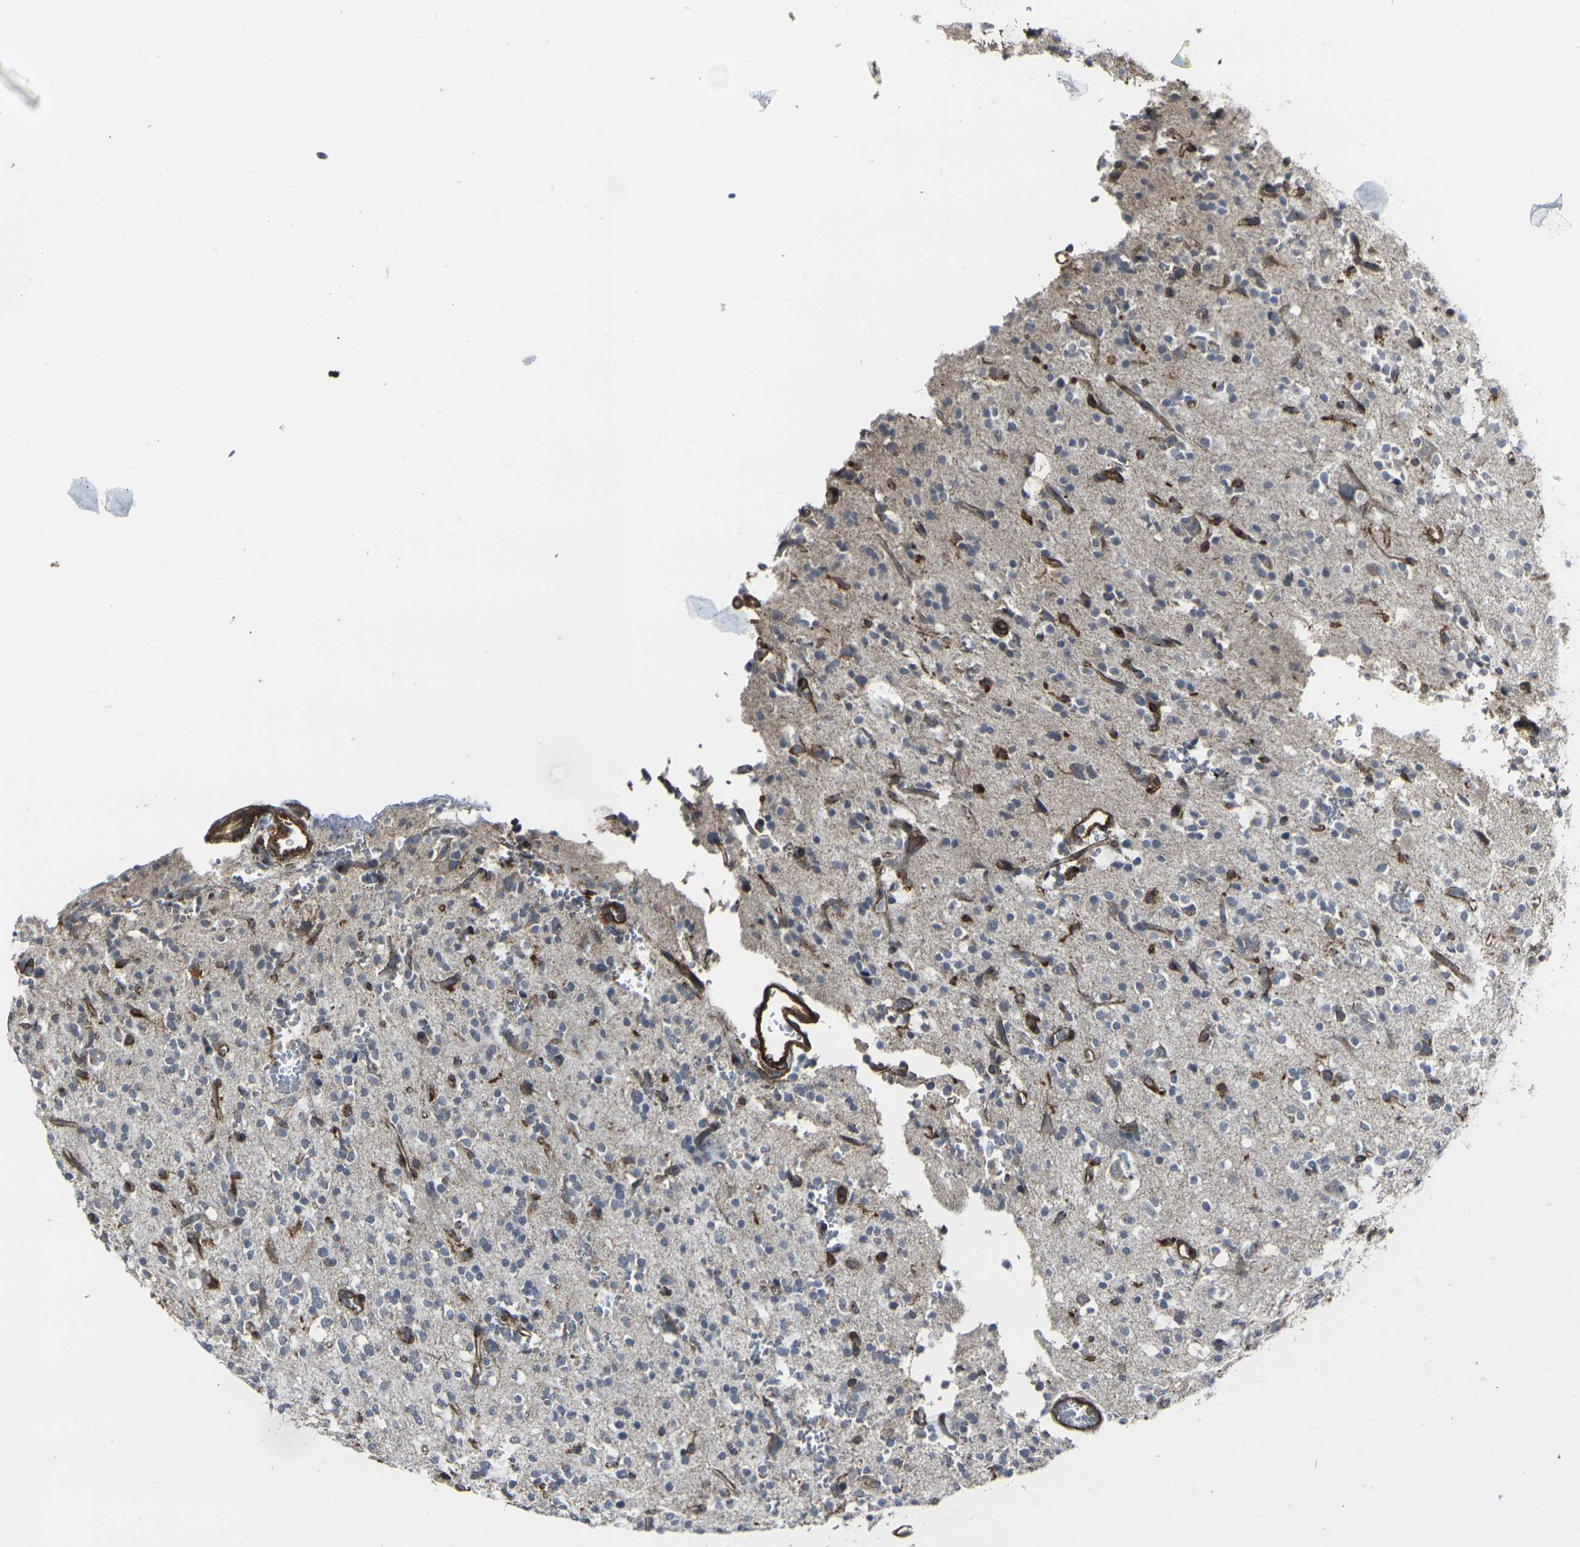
{"staining": {"intensity": "strong", "quantity": "<25%", "location": "cytoplasmic/membranous"}, "tissue": "glioma", "cell_type": "Tumor cells", "image_type": "cancer", "snomed": [{"axis": "morphology", "description": "Glioma, malignant, High grade"}, {"axis": "topography", "description": "Brain"}], "caption": "Protein expression analysis of human malignant glioma (high-grade) reveals strong cytoplasmic/membranous staining in approximately <25% of tumor cells.", "gene": "MYOF", "patient": {"sex": "male", "age": 47}}